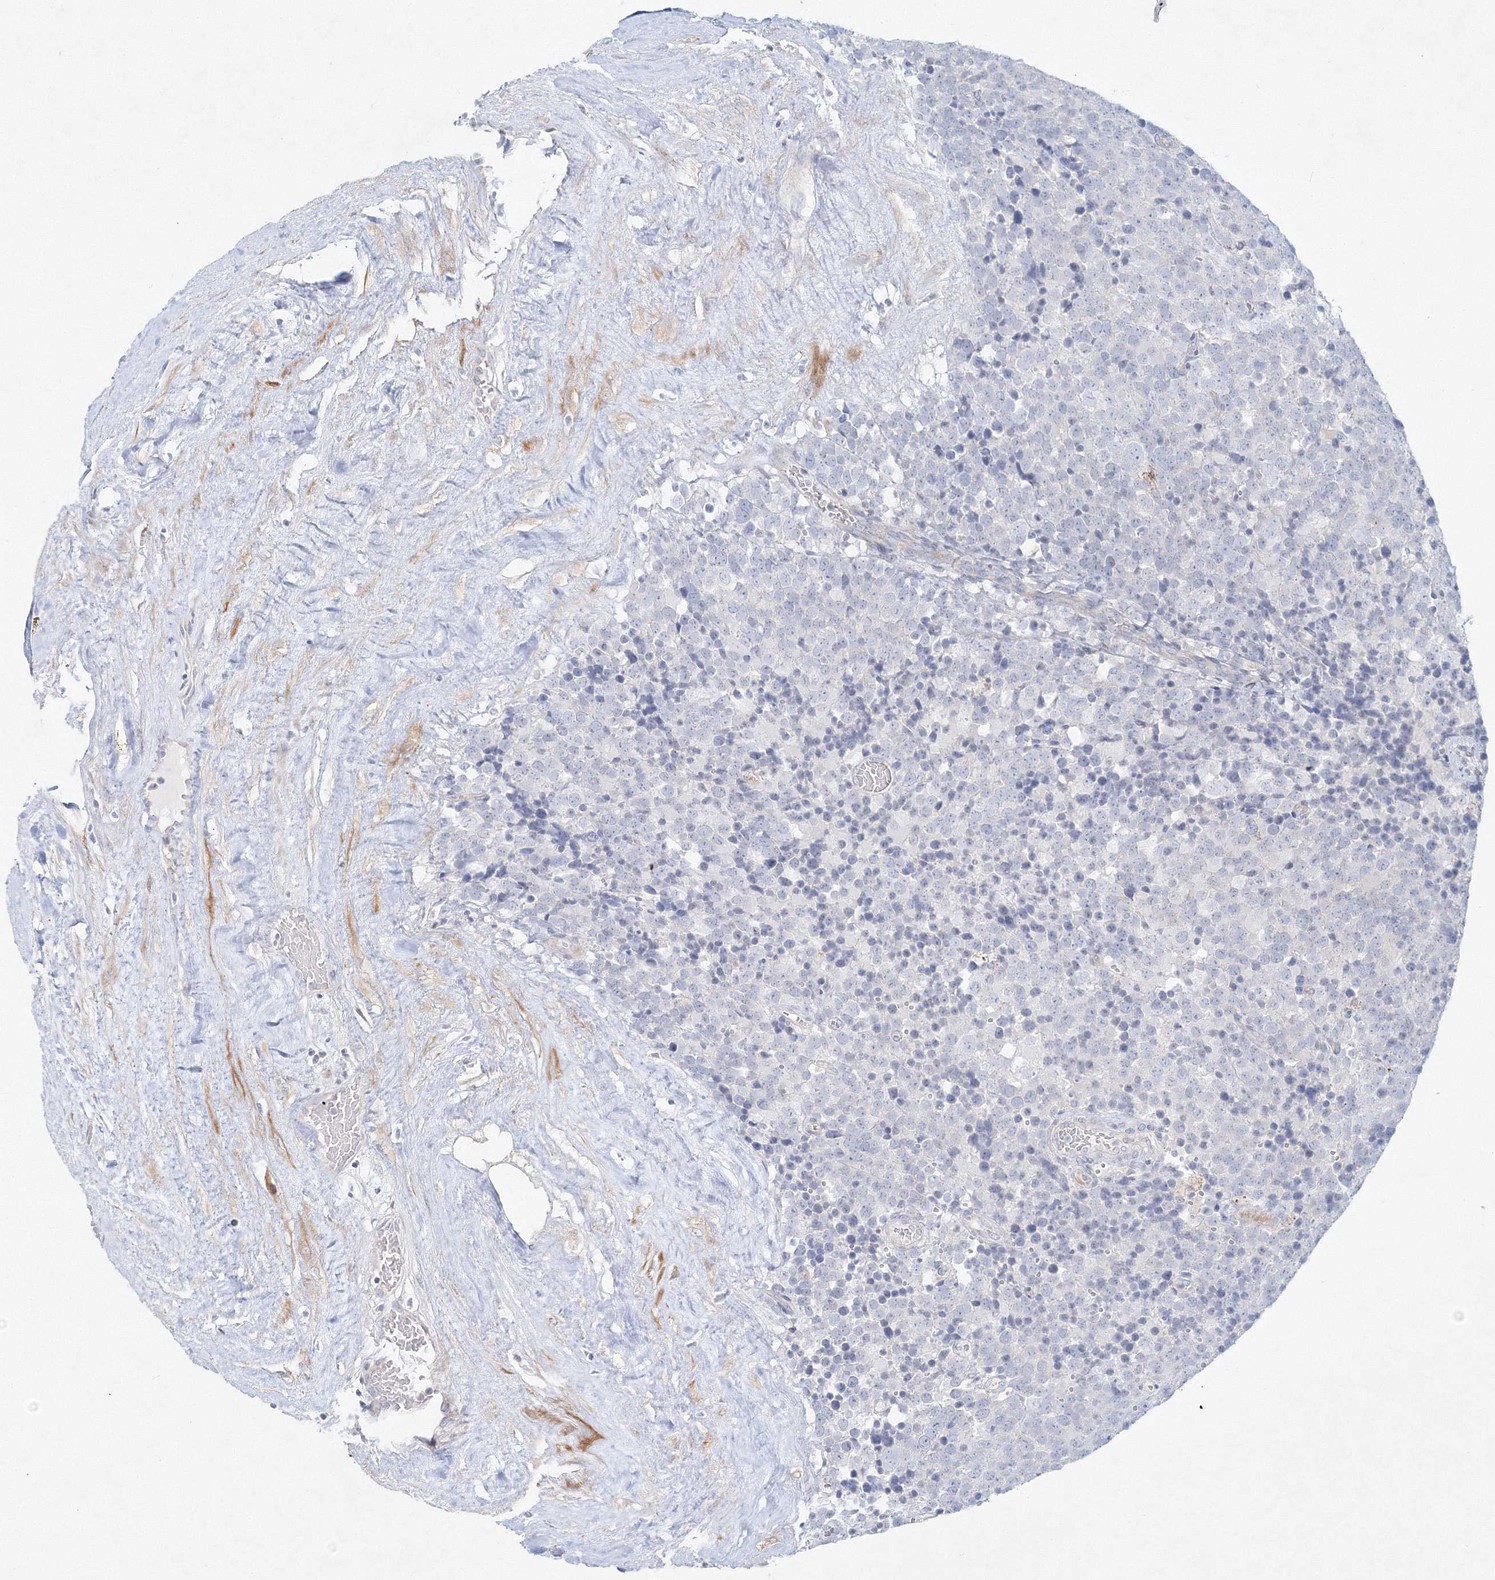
{"staining": {"intensity": "negative", "quantity": "none", "location": "none"}, "tissue": "testis cancer", "cell_type": "Tumor cells", "image_type": "cancer", "snomed": [{"axis": "morphology", "description": "Seminoma, NOS"}, {"axis": "topography", "description": "Testis"}], "caption": "Immunohistochemical staining of human testis seminoma exhibits no significant positivity in tumor cells. (DAB immunohistochemistry (IHC), high magnification).", "gene": "DNAH1", "patient": {"sex": "male", "age": 71}}